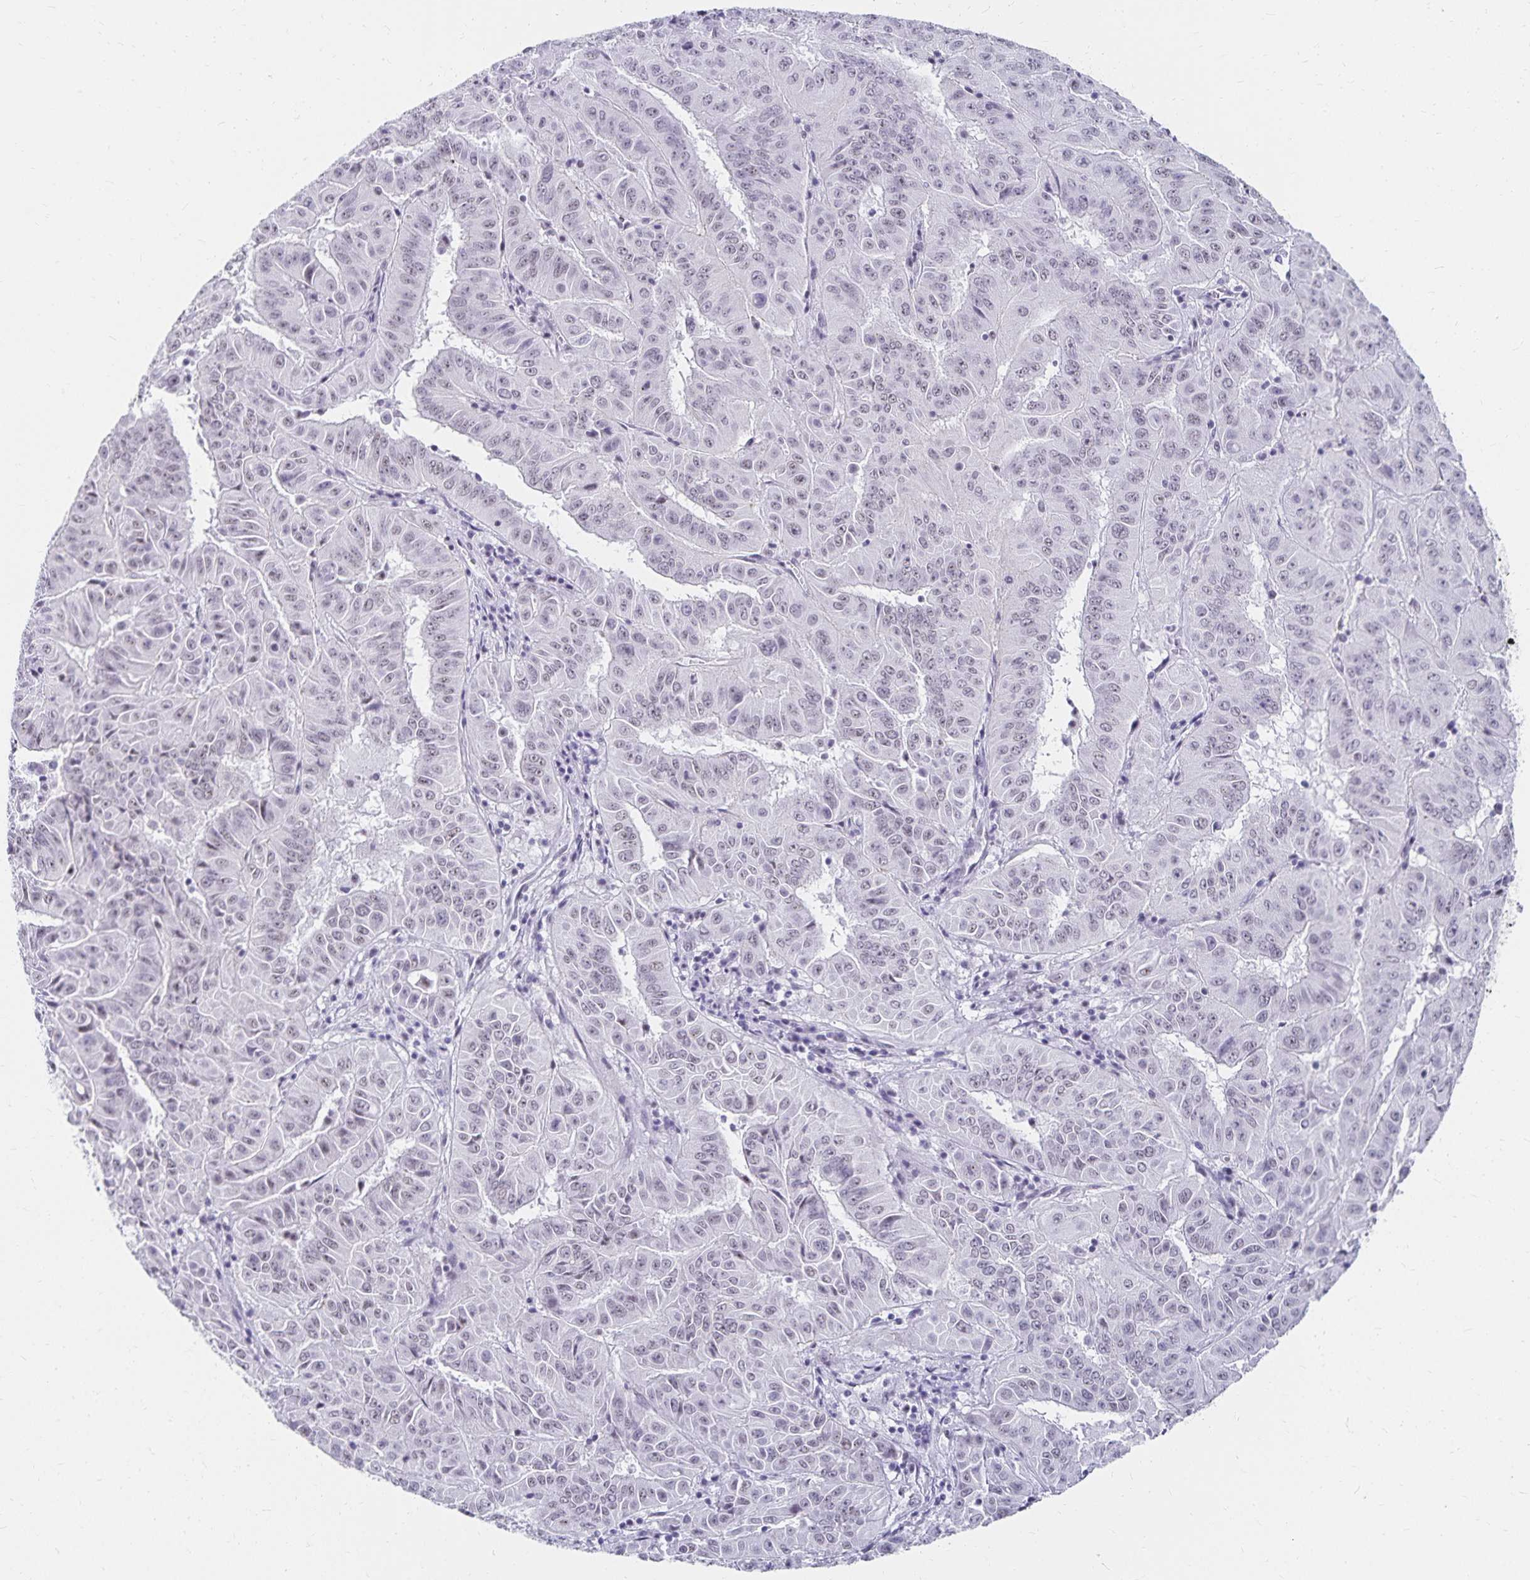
{"staining": {"intensity": "negative", "quantity": "none", "location": "none"}, "tissue": "pancreatic cancer", "cell_type": "Tumor cells", "image_type": "cancer", "snomed": [{"axis": "morphology", "description": "Adenocarcinoma, NOS"}, {"axis": "topography", "description": "Pancreas"}], "caption": "Immunohistochemistry (IHC) of human adenocarcinoma (pancreatic) exhibits no staining in tumor cells.", "gene": "C20orf85", "patient": {"sex": "male", "age": 63}}